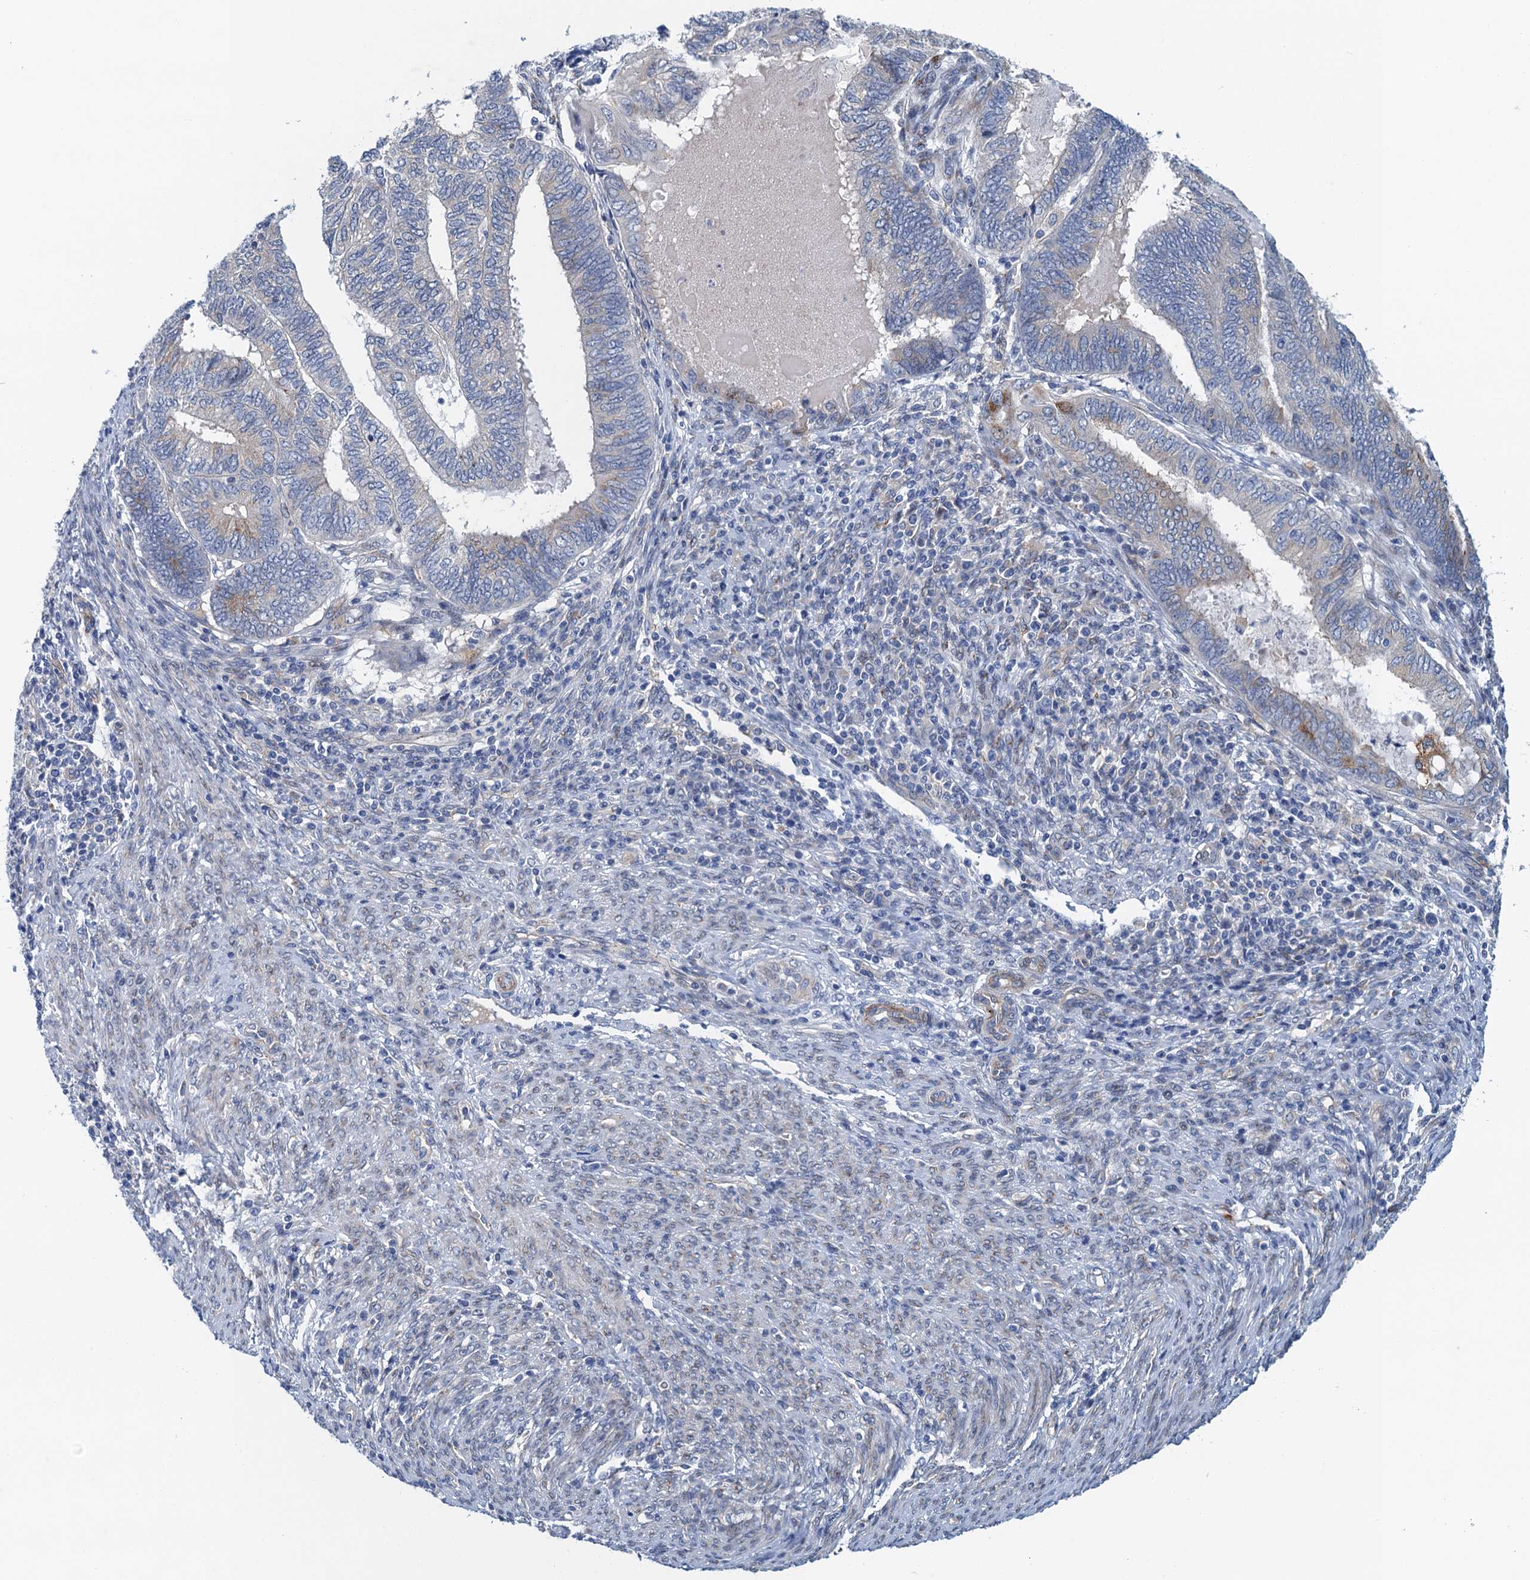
{"staining": {"intensity": "negative", "quantity": "none", "location": "none"}, "tissue": "endometrial cancer", "cell_type": "Tumor cells", "image_type": "cancer", "snomed": [{"axis": "morphology", "description": "Adenocarcinoma, NOS"}, {"axis": "topography", "description": "Uterus"}, {"axis": "topography", "description": "Endometrium"}], "caption": "This histopathology image is of endometrial cancer (adenocarcinoma) stained with IHC to label a protein in brown with the nuclei are counter-stained blue. There is no positivity in tumor cells.", "gene": "NBEA", "patient": {"sex": "female", "age": 70}}